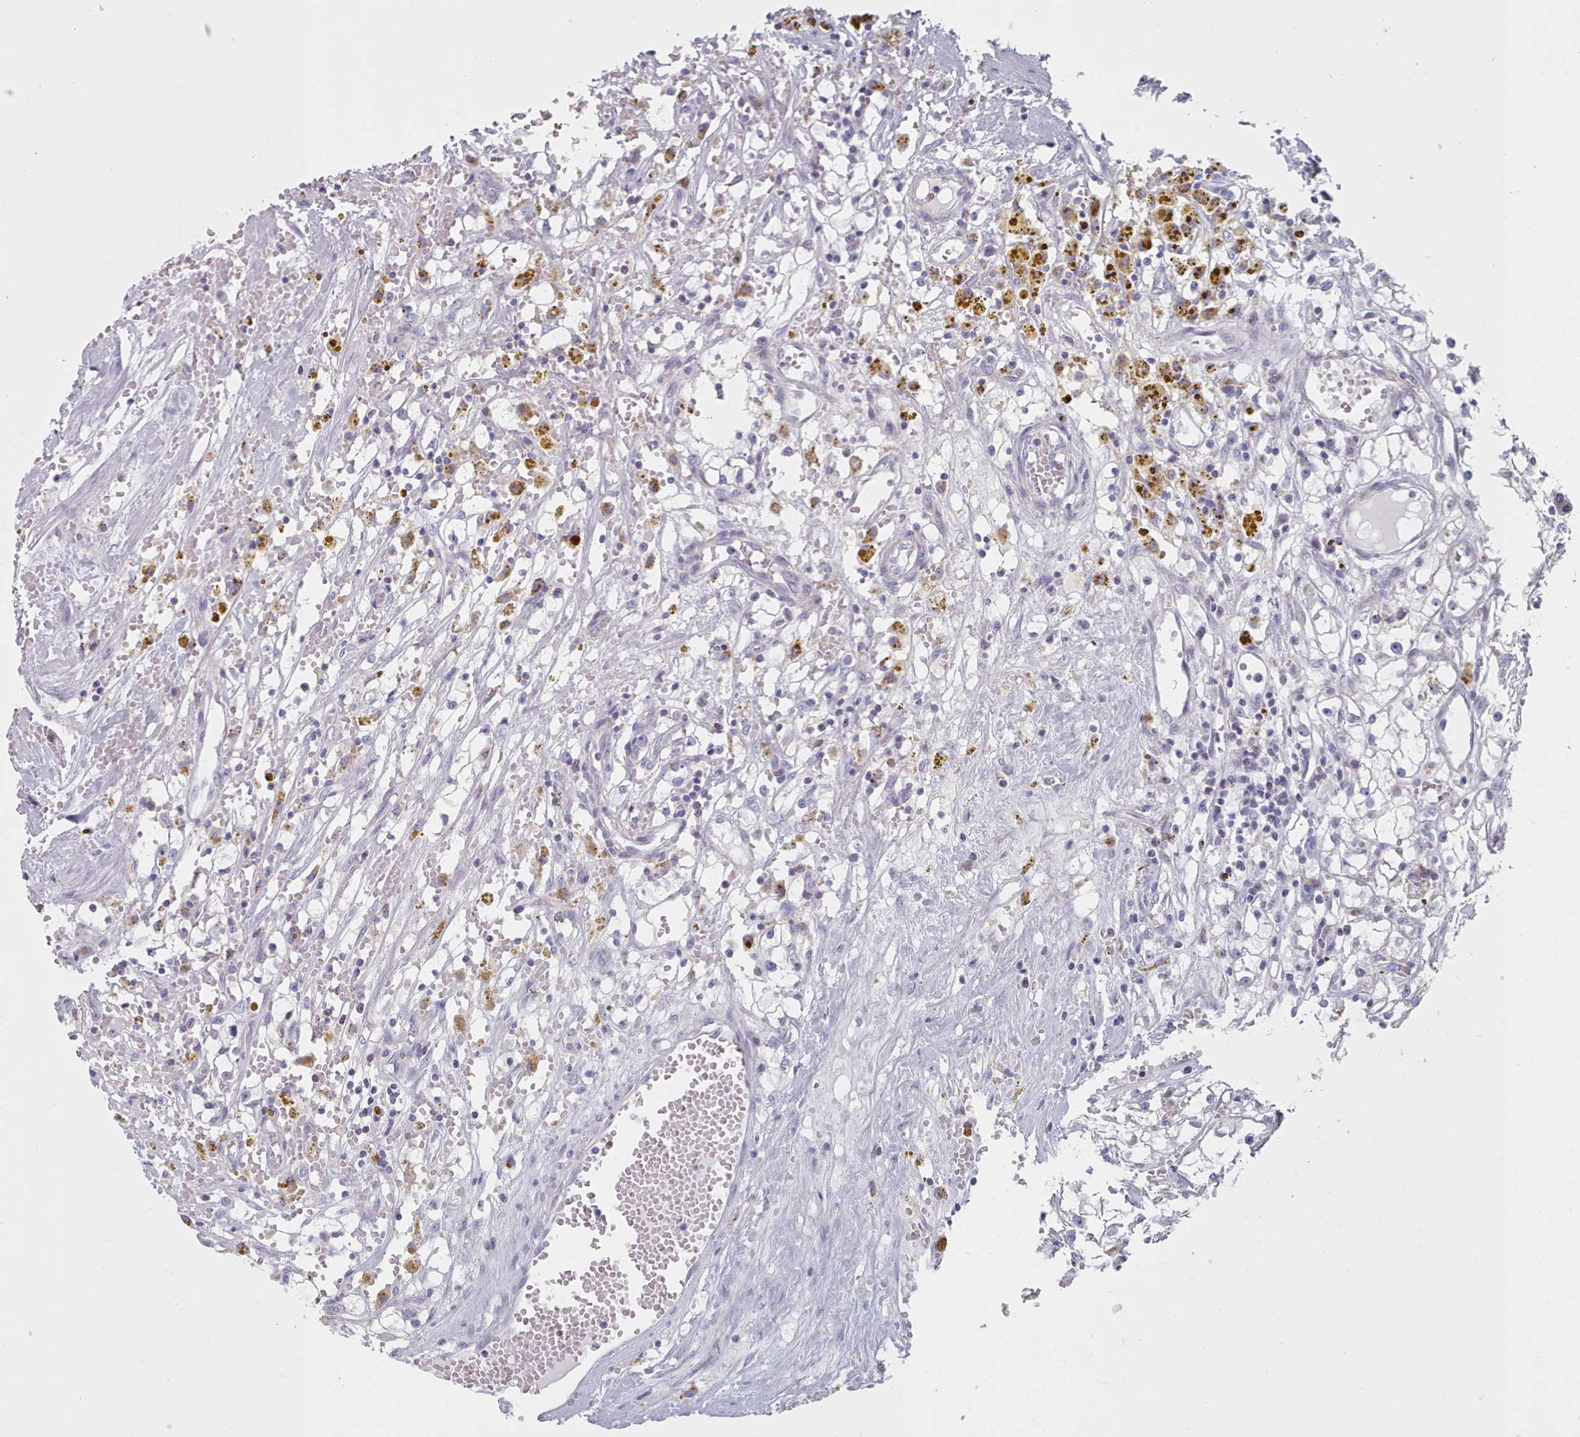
{"staining": {"intensity": "negative", "quantity": "none", "location": "none"}, "tissue": "renal cancer", "cell_type": "Tumor cells", "image_type": "cancer", "snomed": [{"axis": "morphology", "description": "Adenocarcinoma, NOS"}, {"axis": "topography", "description": "Kidney"}], "caption": "DAB (3,3'-diaminobenzidine) immunohistochemical staining of human renal cancer displays no significant positivity in tumor cells. The staining was performed using DAB (3,3'-diaminobenzidine) to visualize the protein expression in brown, while the nuclei were stained in blue with hematoxylin (Magnification: 20x).", "gene": "FAM170B", "patient": {"sex": "male", "age": 56}}